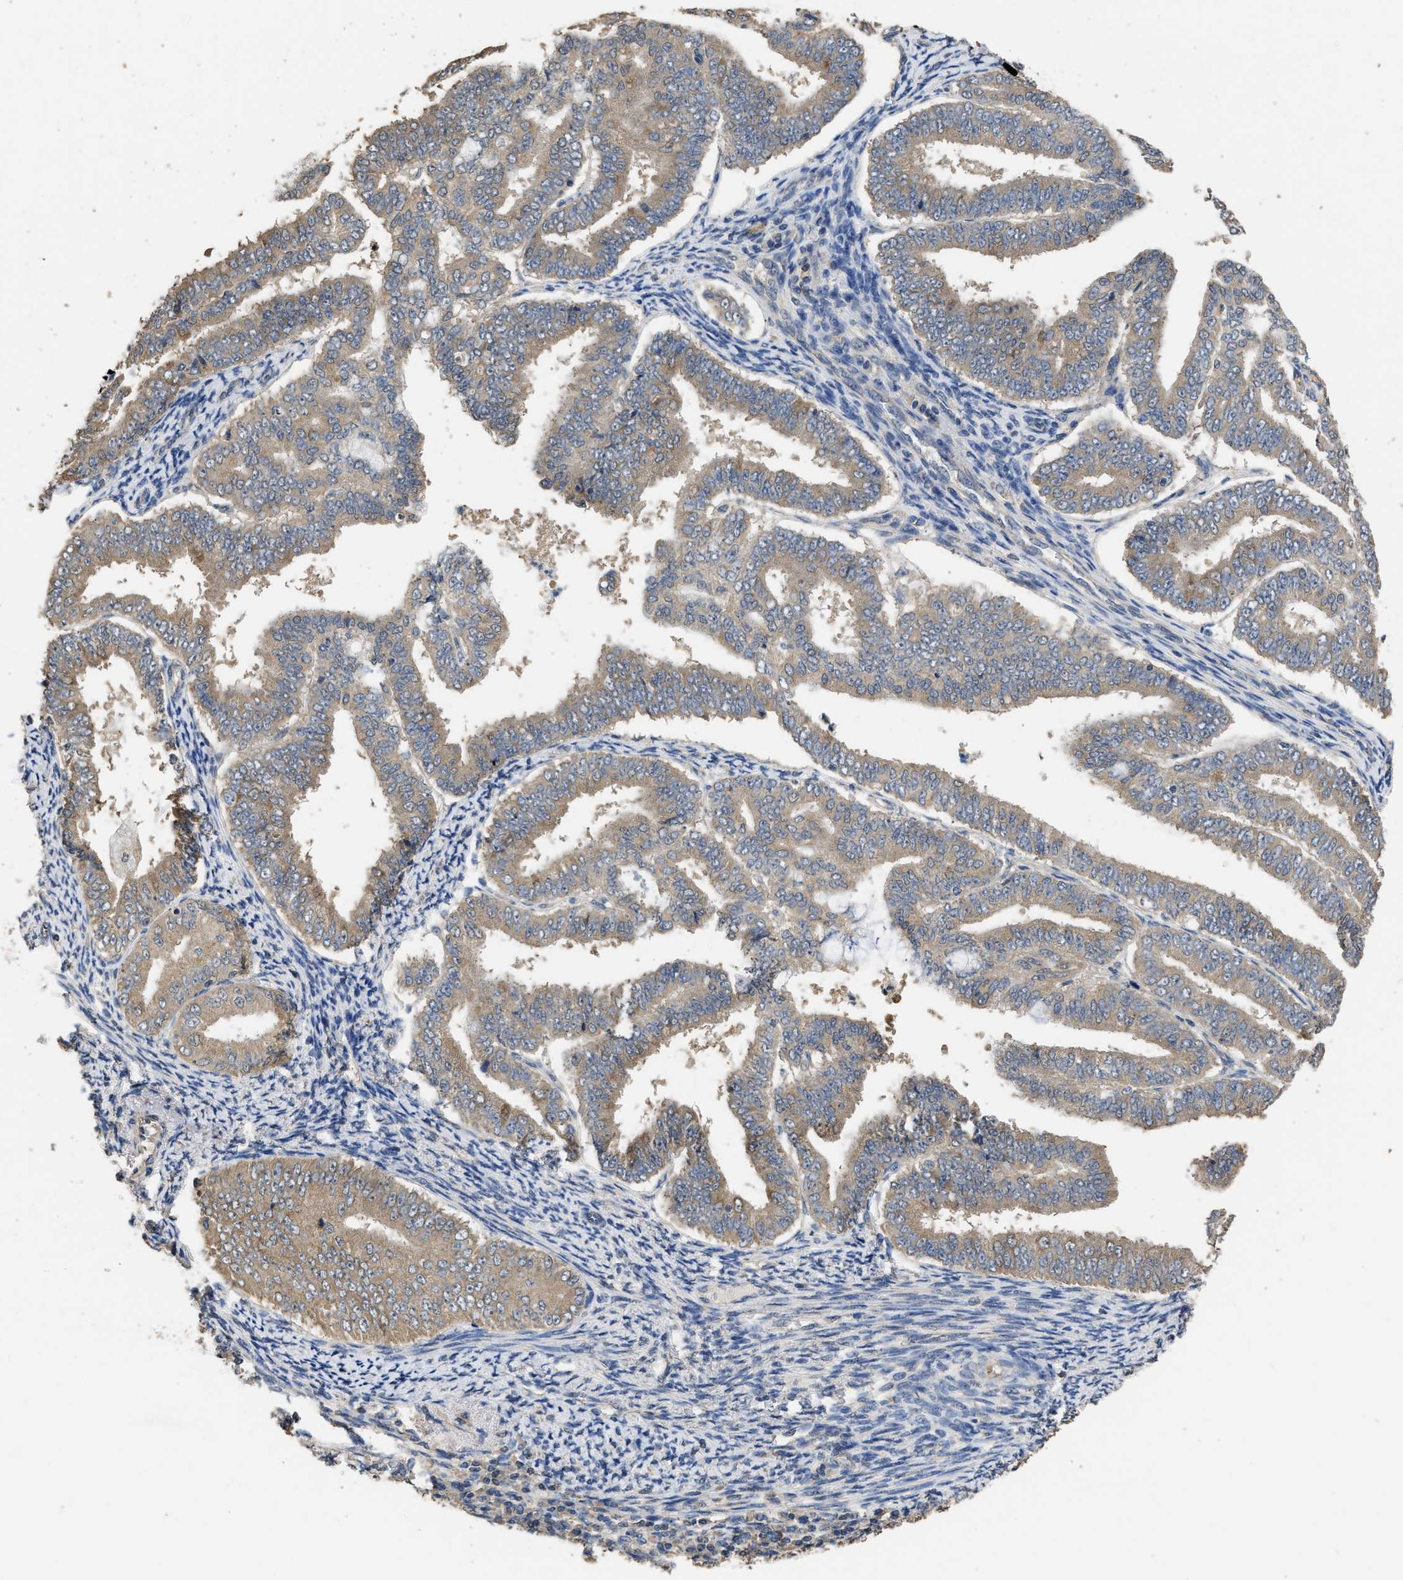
{"staining": {"intensity": "moderate", "quantity": ">75%", "location": "cytoplasmic/membranous"}, "tissue": "endometrial cancer", "cell_type": "Tumor cells", "image_type": "cancer", "snomed": [{"axis": "morphology", "description": "Adenocarcinoma, NOS"}, {"axis": "topography", "description": "Endometrium"}], "caption": "Immunohistochemical staining of adenocarcinoma (endometrial) demonstrates moderate cytoplasmic/membranous protein positivity in approximately >75% of tumor cells.", "gene": "SPINT2", "patient": {"sex": "female", "age": 63}}